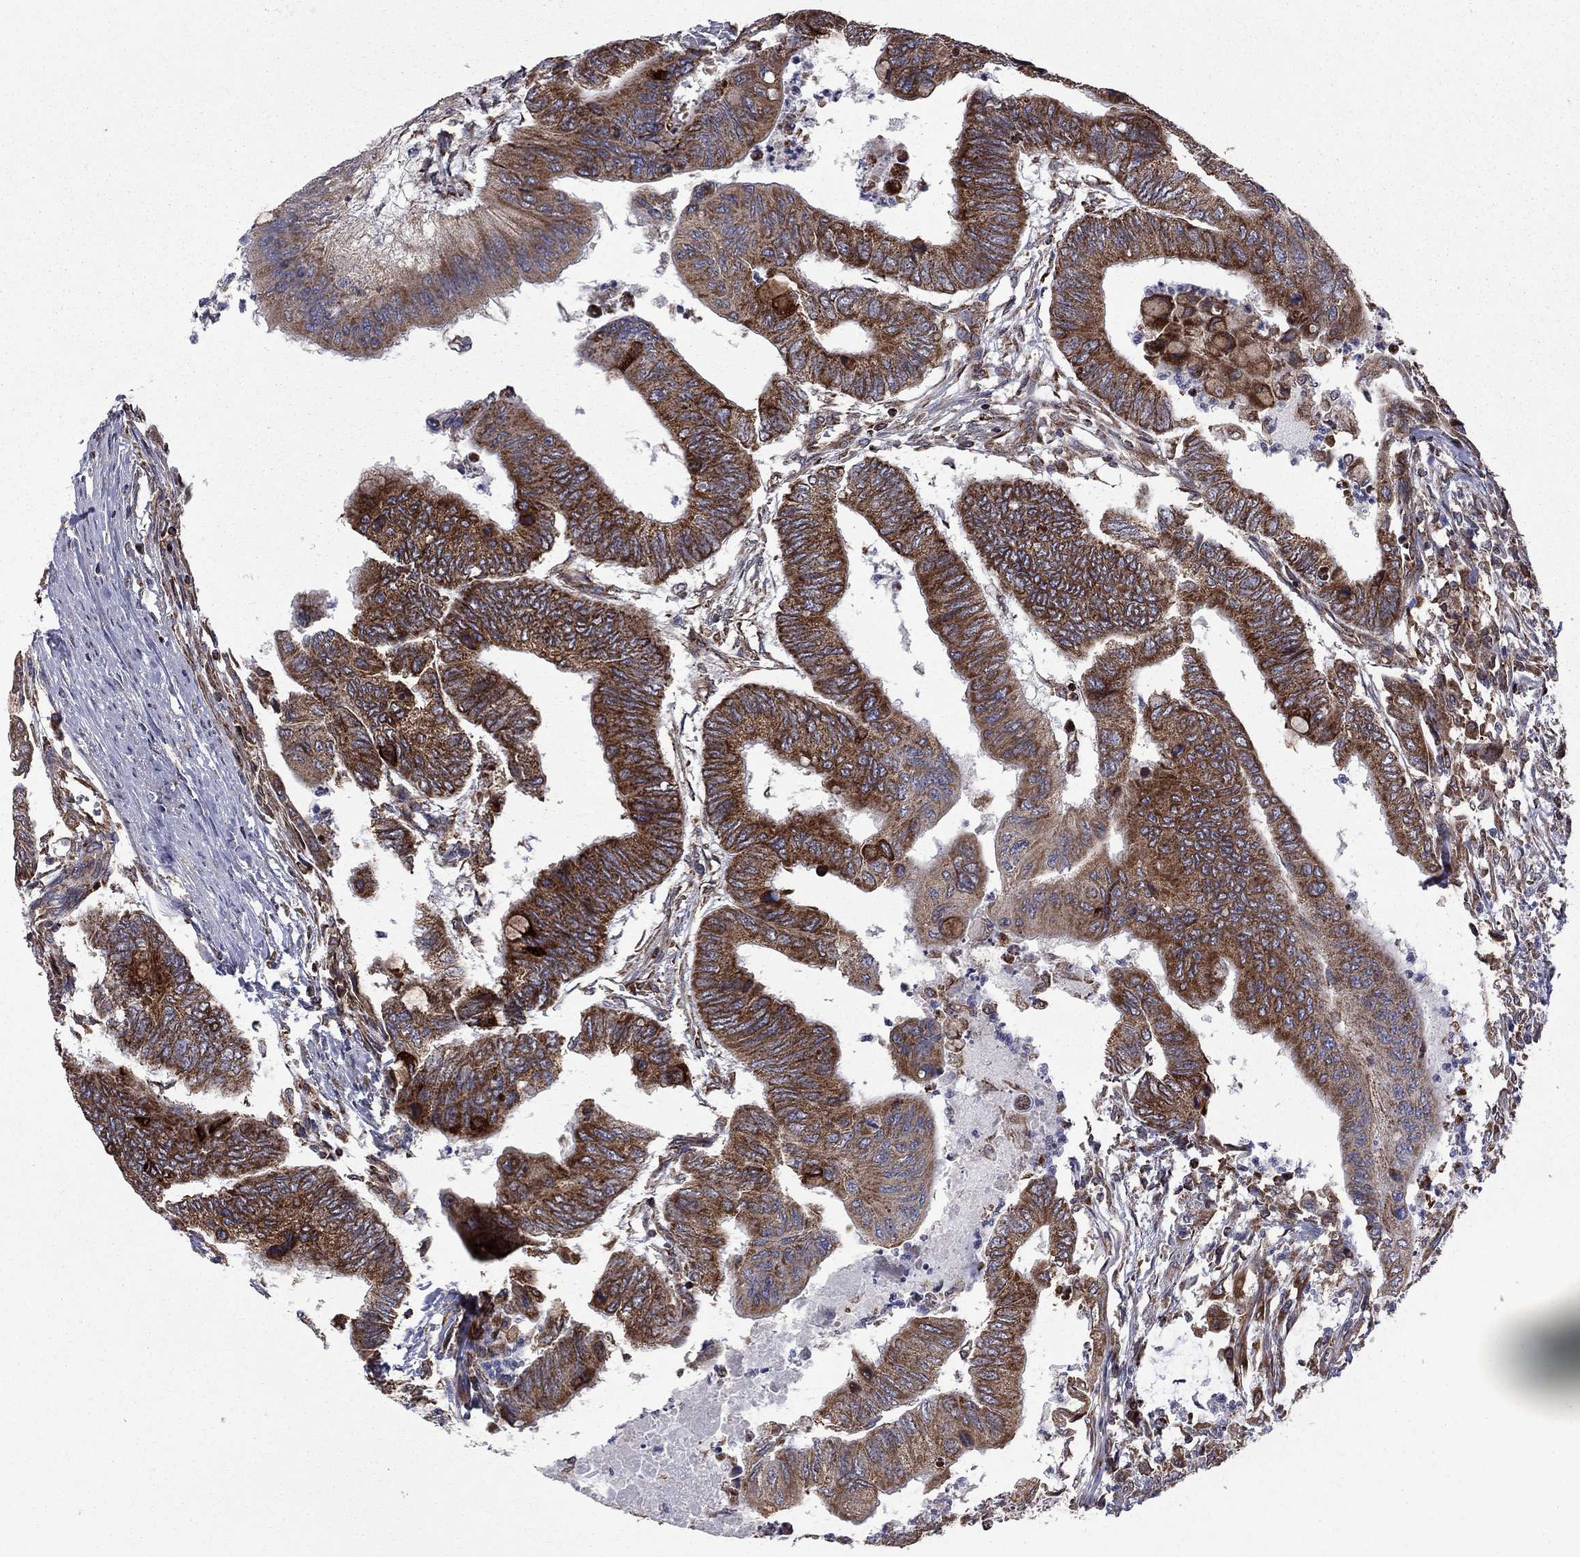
{"staining": {"intensity": "strong", "quantity": "25%-75%", "location": "cytoplasmic/membranous"}, "tissue": "colorectal cancer", "cell_type": "Tumor cells", "image_type": "cancer", "snomed": [{"axis": "morphology", "description": "Normal tissue, NOS"}, {"axis": "morphology", "description": "Adenocarcinoma, NOS"}, {"axis": "topography", "description": "Rectum"}, {"axis": "topography", "description": "Peripheral nerve tissue"}], "caption": "DAB (3,3'-diaminobenzidine) immunohistochemical staining of human colorectal cancer exhibits strong cytoplasmic/membranous protein positivity in approximately 25%-75% of tumor cells.", "gene": "CLPTM1", "patient": {"sex": "male", "age": 92}}